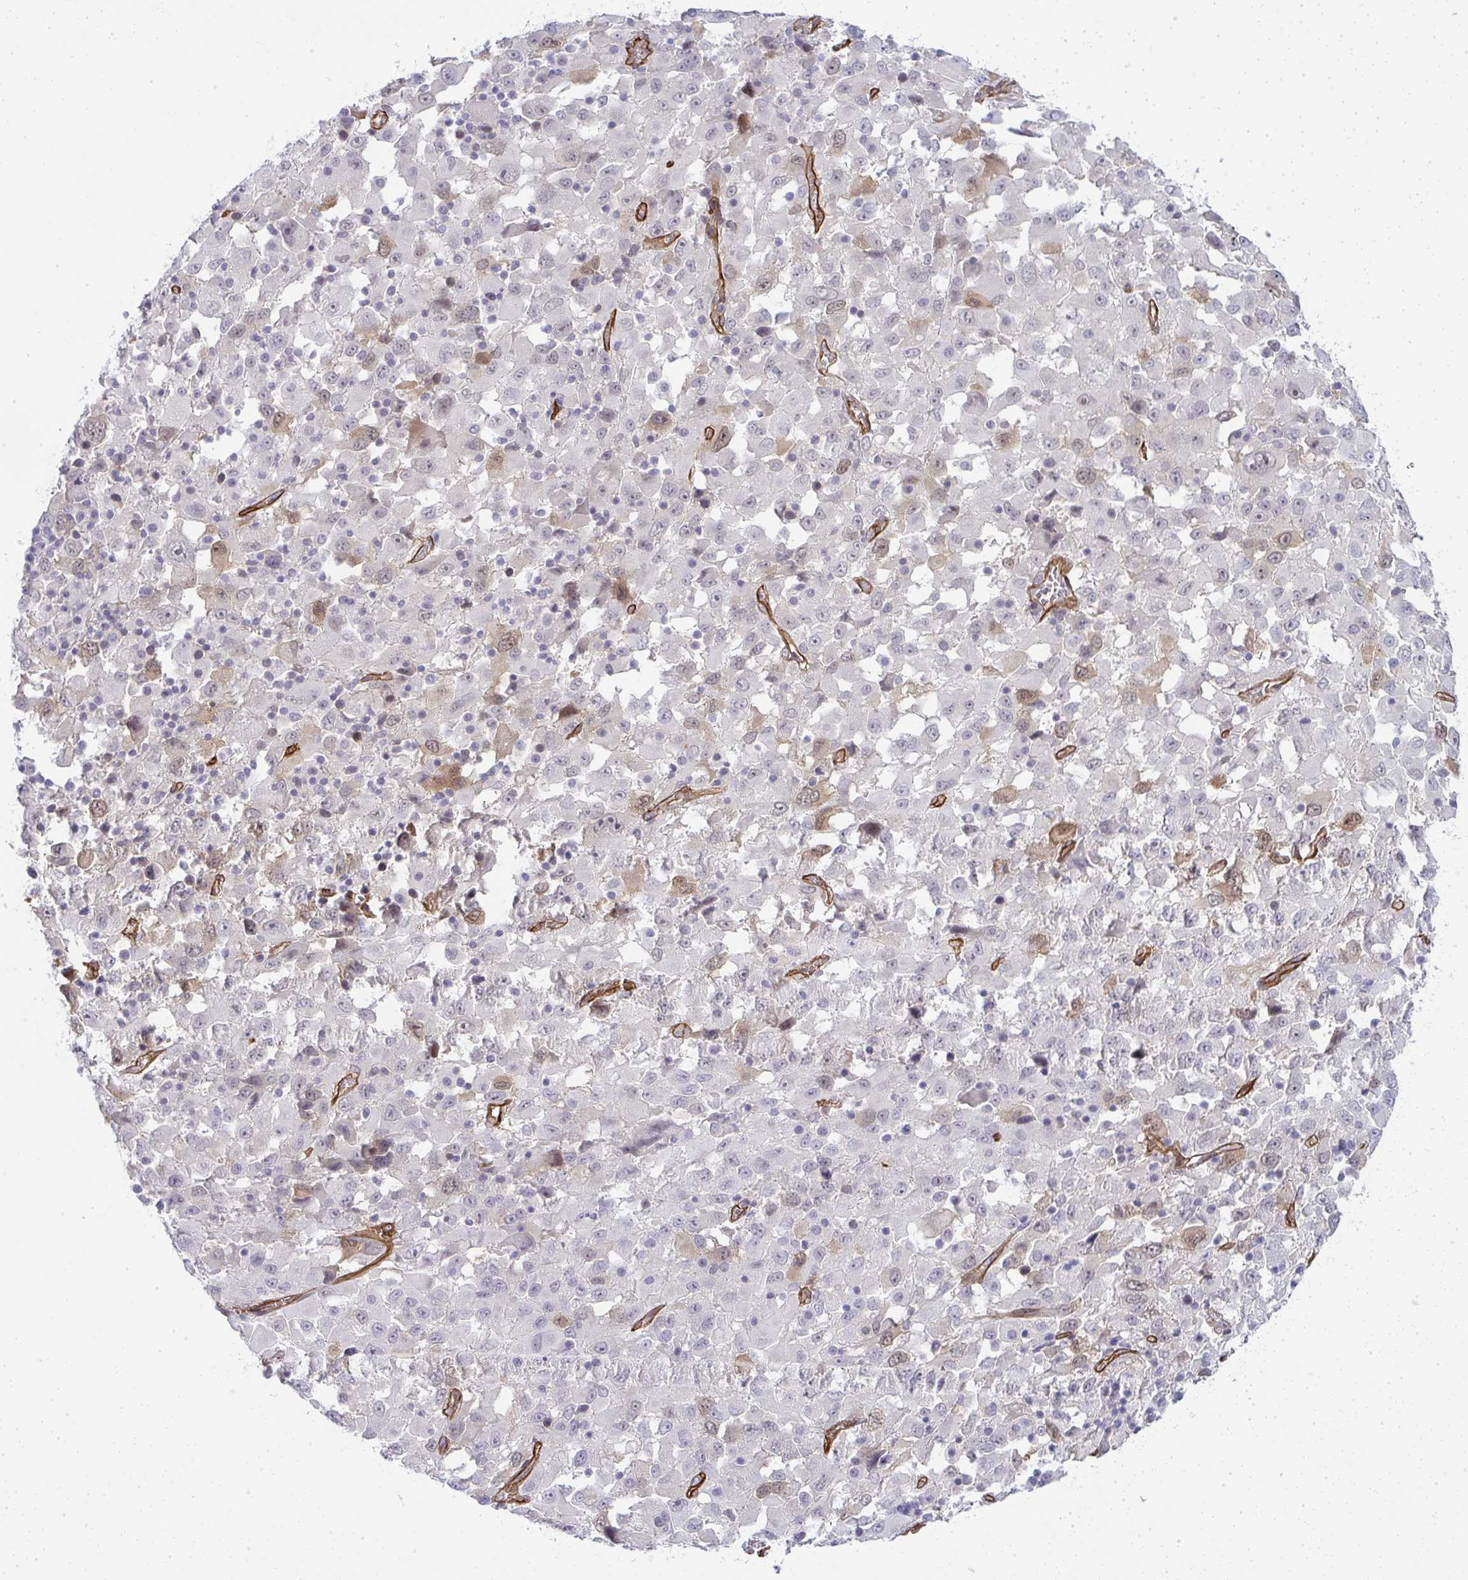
{"staining": {"intensity": "weak", "quantity": "<25%", "location": "cytoplasmic/membranous,nuclear"}, "tissue": "melanoma", "cell_type": "Tumor cells", "image_type": "cancer", "snomed": [{"axis": "morphology", "description": "Malignant melanoma, Metastatic site"}, {"axis": "topography", "description": "Soft tissue"}], "caption": "An image of melanoma stained for a protein displays no brown staining in tumor cells.", "gene": "UBE2S", "patient": {"sex": "male", "age": 50}}